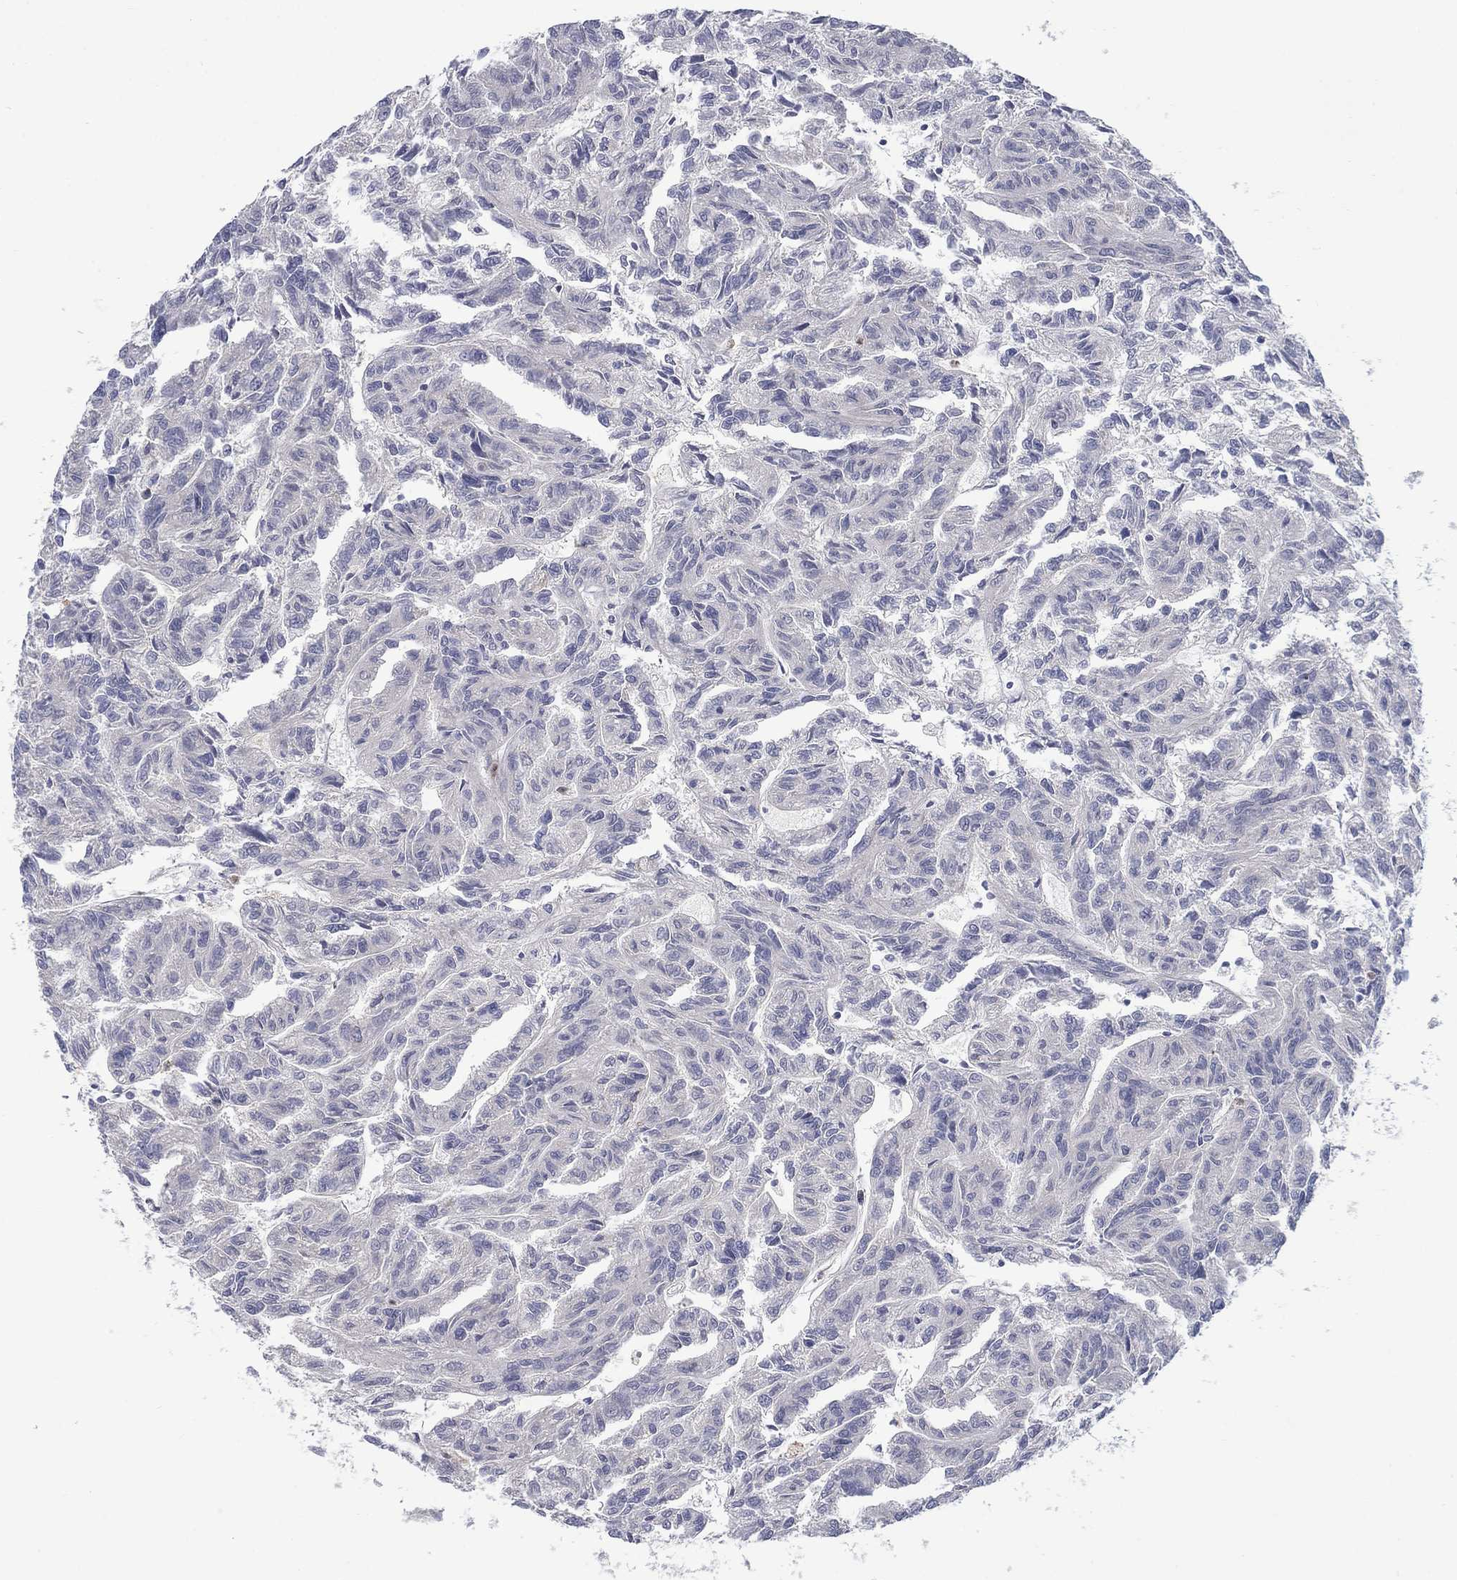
{"staining": {"intensity": "negative", "quantity": "none", "location": "none"}, "tissue": "renal cancer", "cell_type": "Tumor cells", "image_type": "cancer", "snomed": [{"axis": "morphology", "description": "Adenocarcinoma, NOS"}, {"axis": "topography", "description": "Kidney"}], "caption": "Adenocarcinoma (renal) was stained to show a protein in brown. There is no significant expression in tumor cells.", "gene": "KIF15", "patient": {"sex": "male", "age": 79}}